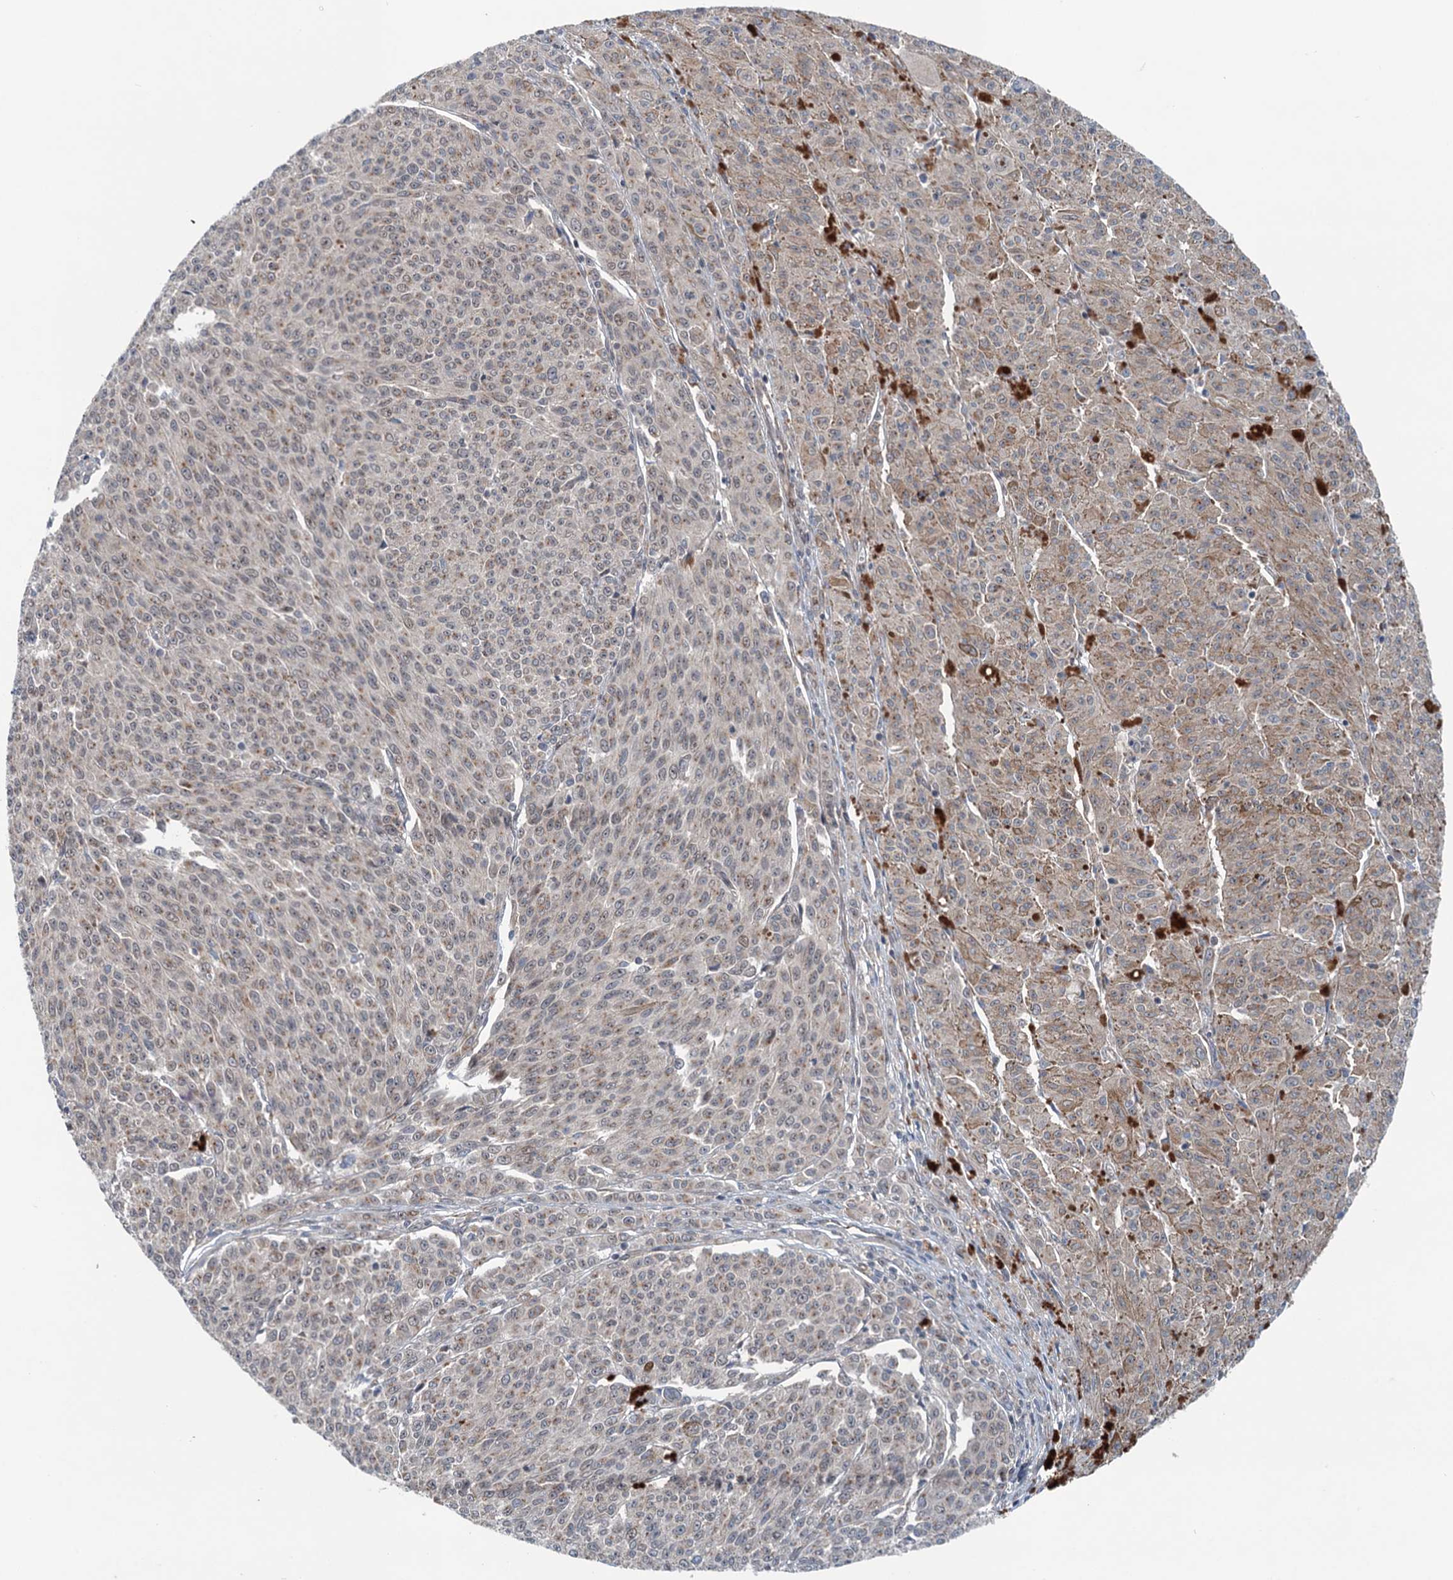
{"staining": {"intensity": "moderate", "quantity": "25%-75%", "location": "cytoplasmic/membranous"}, "tissue": "melanoma", "cell_type": "Tumor cells", "image_type": "cancer", "snomed": [{"axis": "morphology", "description": "Malignant melanoma, NOS"}, {"axis": "topography", "description": "Skin"}], "caption": "This histopathology image shows IHC staining of human melanoma, with medium moderate cytoplasmic/membranous expression in approximately 25%-75% of tumor cells.", "gene": "DYNC2I2", "patient": {"sex": "female", "age": 52}}